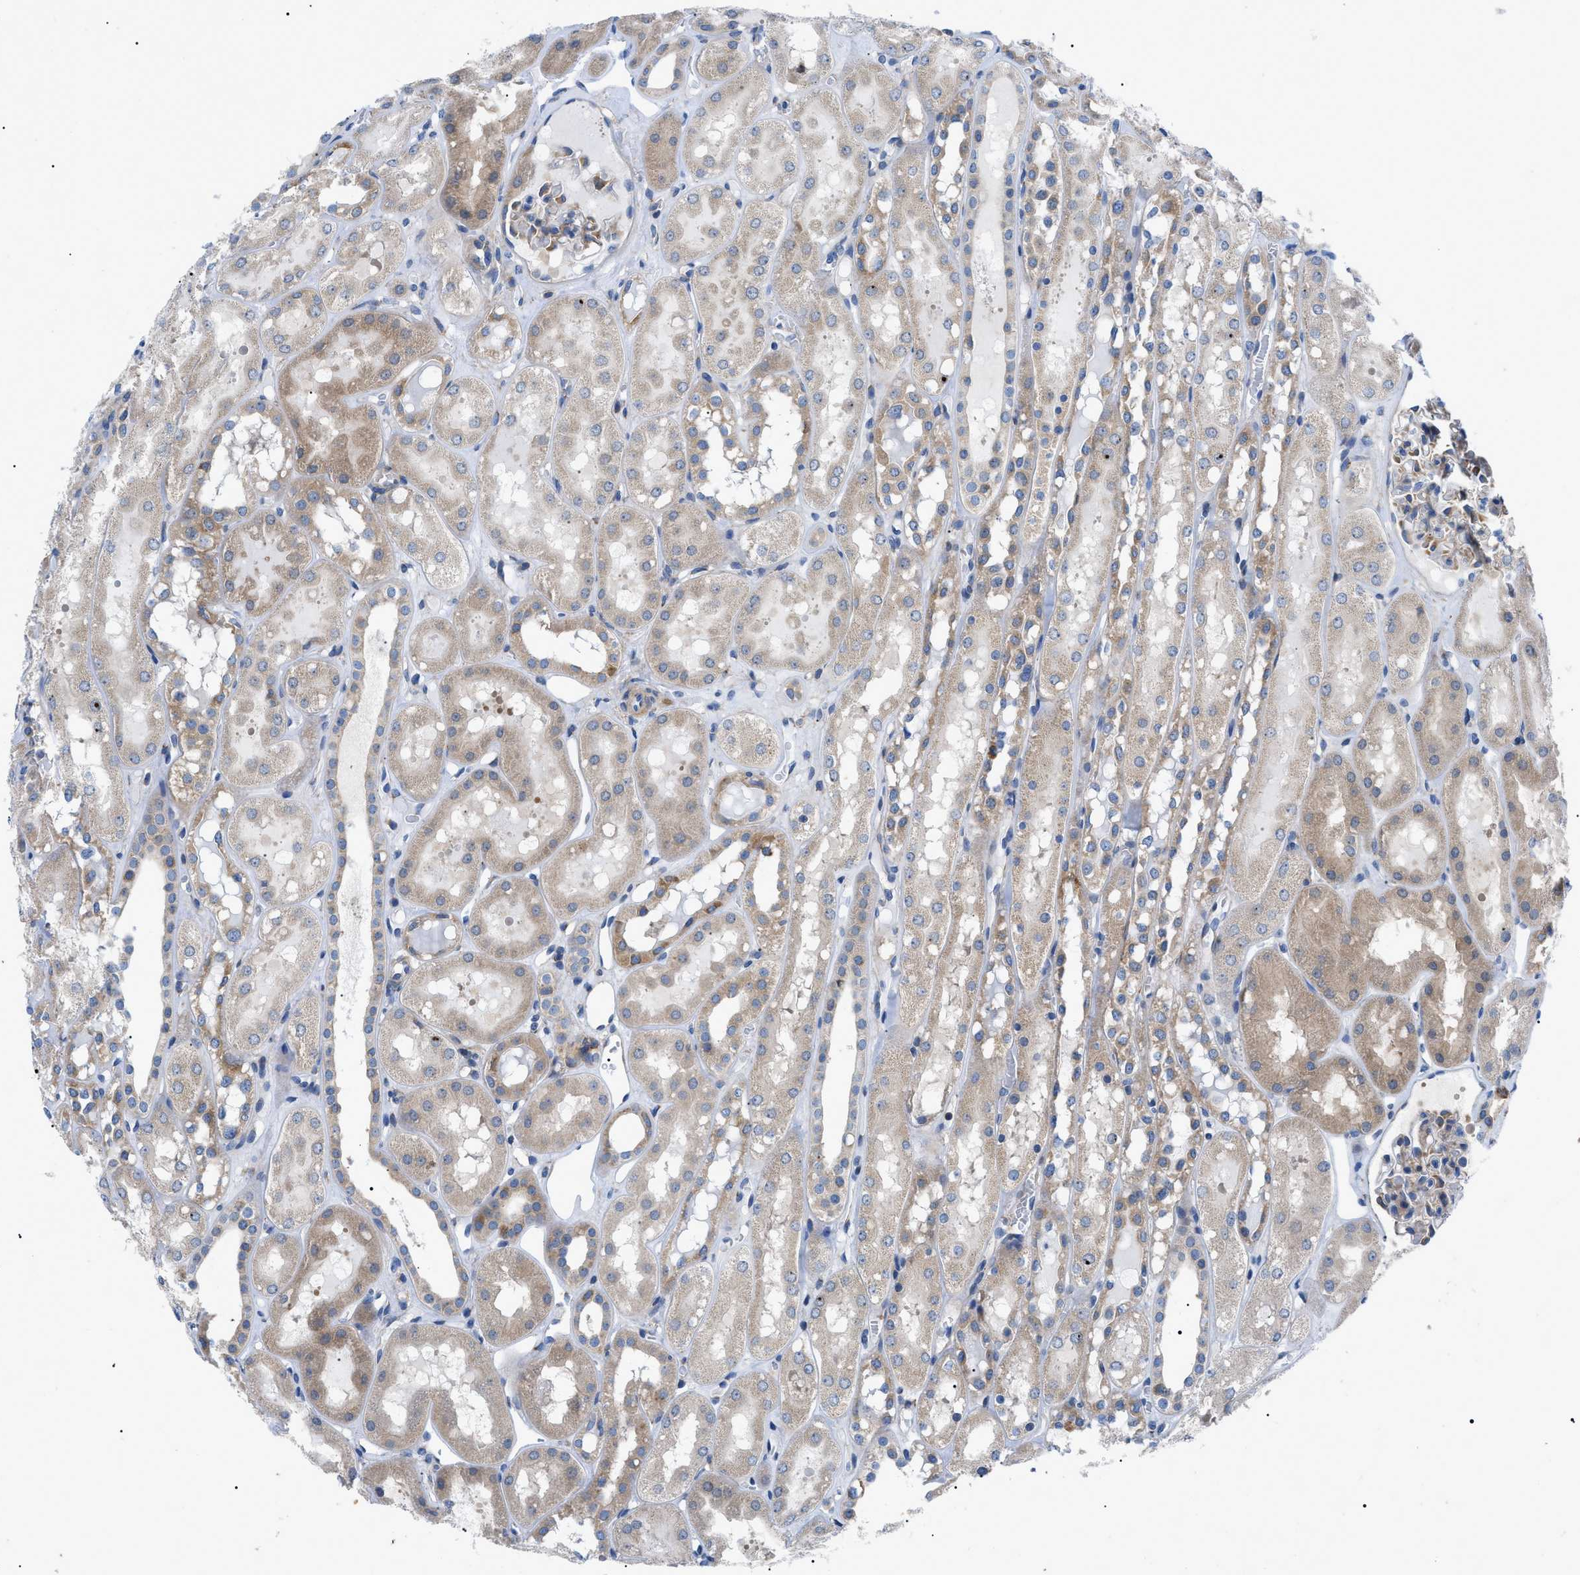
{"staining": {"intensity": "moderate", "quantity": "25%-75%", "location": "cytoplasmic/membranous"}, "tissue": "kidney", "cell_type": "Cells in glomeruli", "image_type": "normal", "snomed": [{"axis": "morphology", "description": "Normal tissue, NOS"}, {"axis": "topography", "description": "Kidney"}, {"axis": "topography", "description": "Urinary bladder"}], "caption": "Immunohistochemical staining of normal kidney exhibits 25%-75% levels of moderate cytoplasmic/membranous protein staining in about 25%-75% of cells in glomeruli.", "gene": "HSPB8", "patient": {"sex": "male", "age": 16}}